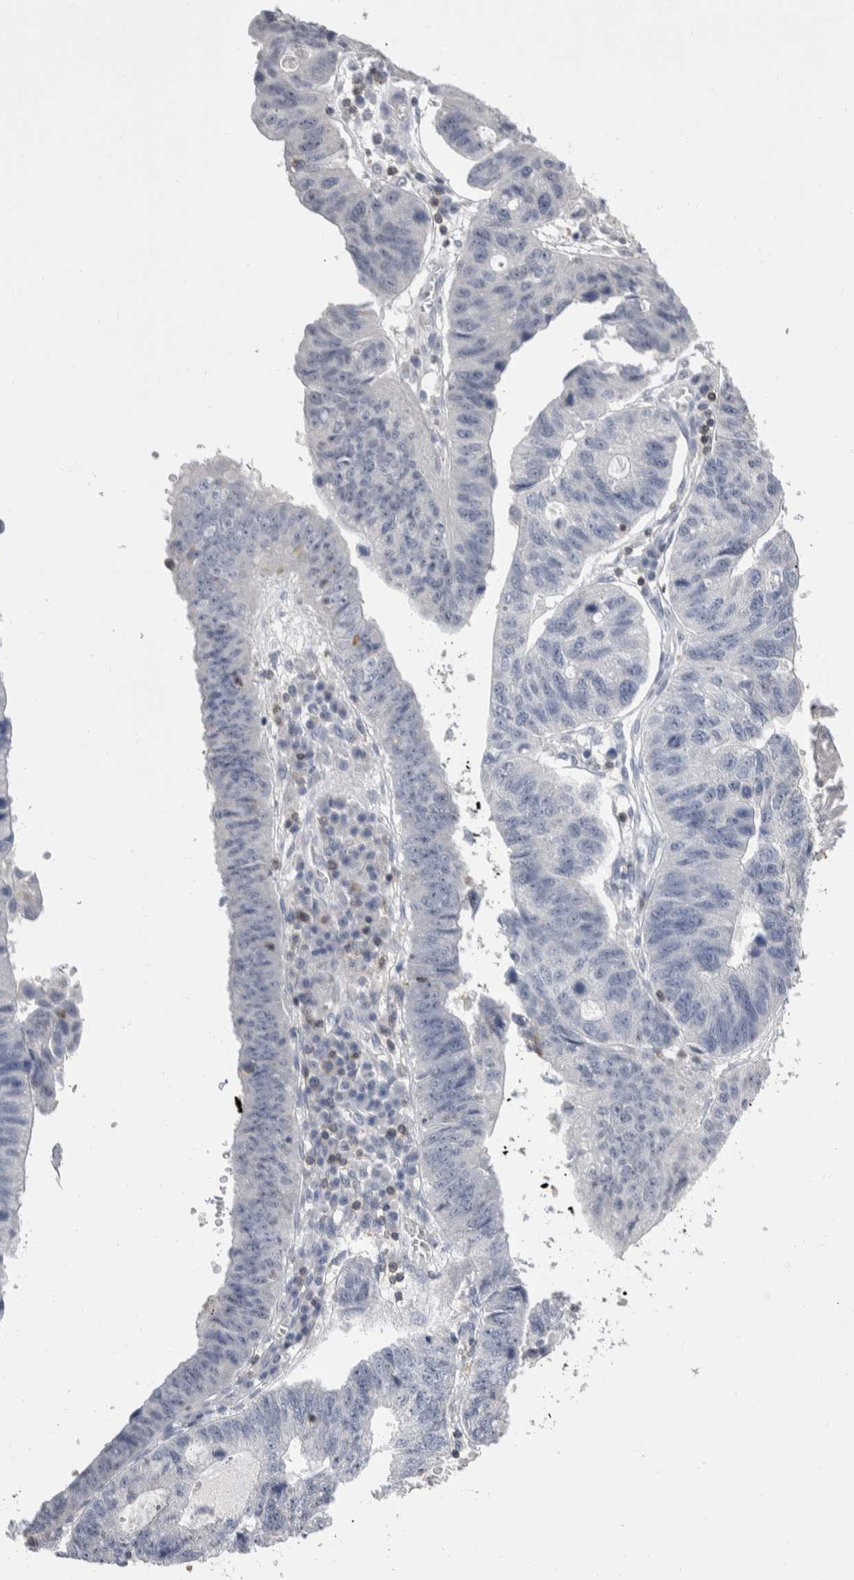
{"staining": {"intensity": "weak", "quantity": "<25%", "location": "nuclear"}, "tissue": "stomach cancer", "cell_type": "Tumor cells", "image_type": "cancer", "snomed": [{"axis": "morphology", "description": "Adenocarcinoma, NOS"}, {"axis": "topography", "description": "Stomach"}], "caption": "IHC histopathology image of stomach cancer (adenocarcinoma) stained for a protein (brown), which shows no positivity in tumor cells.", "gene": "CEP295NL", "patient": {"sex": "male", "age": 59}}